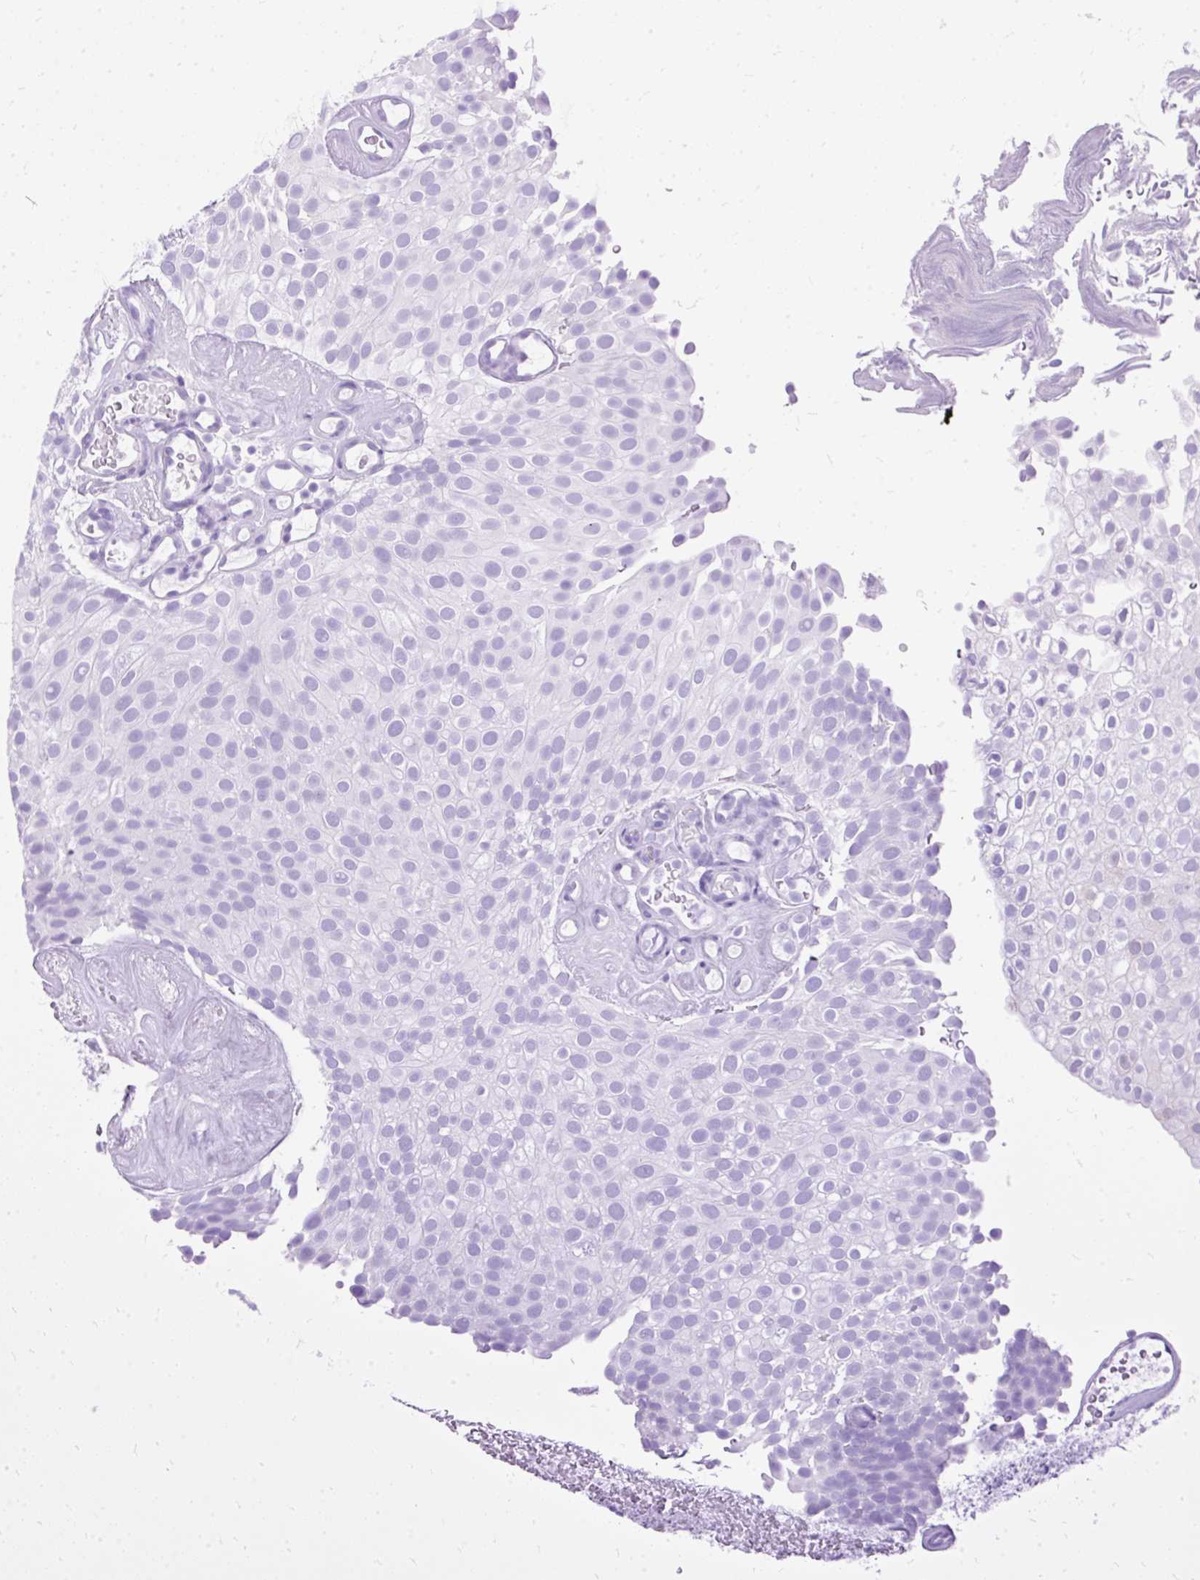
{"staining": {"intensity": "negative", "quantity": "none", "location": "none"}, "tissue": "urothelial cancer", "cell_type": "Tumor cells", "image_type": "cancer", "snomed": [{"axis": "morphology", "description": "Urothelial carcinoma, Low grade"}, {"axis": "topography", "description": "Urinary bladder"}], "caption": "Tumor cells show no significant expression in urothelial cancer.", "gene": "PVALB", "patient": {"sex": "male", "age": 78}}